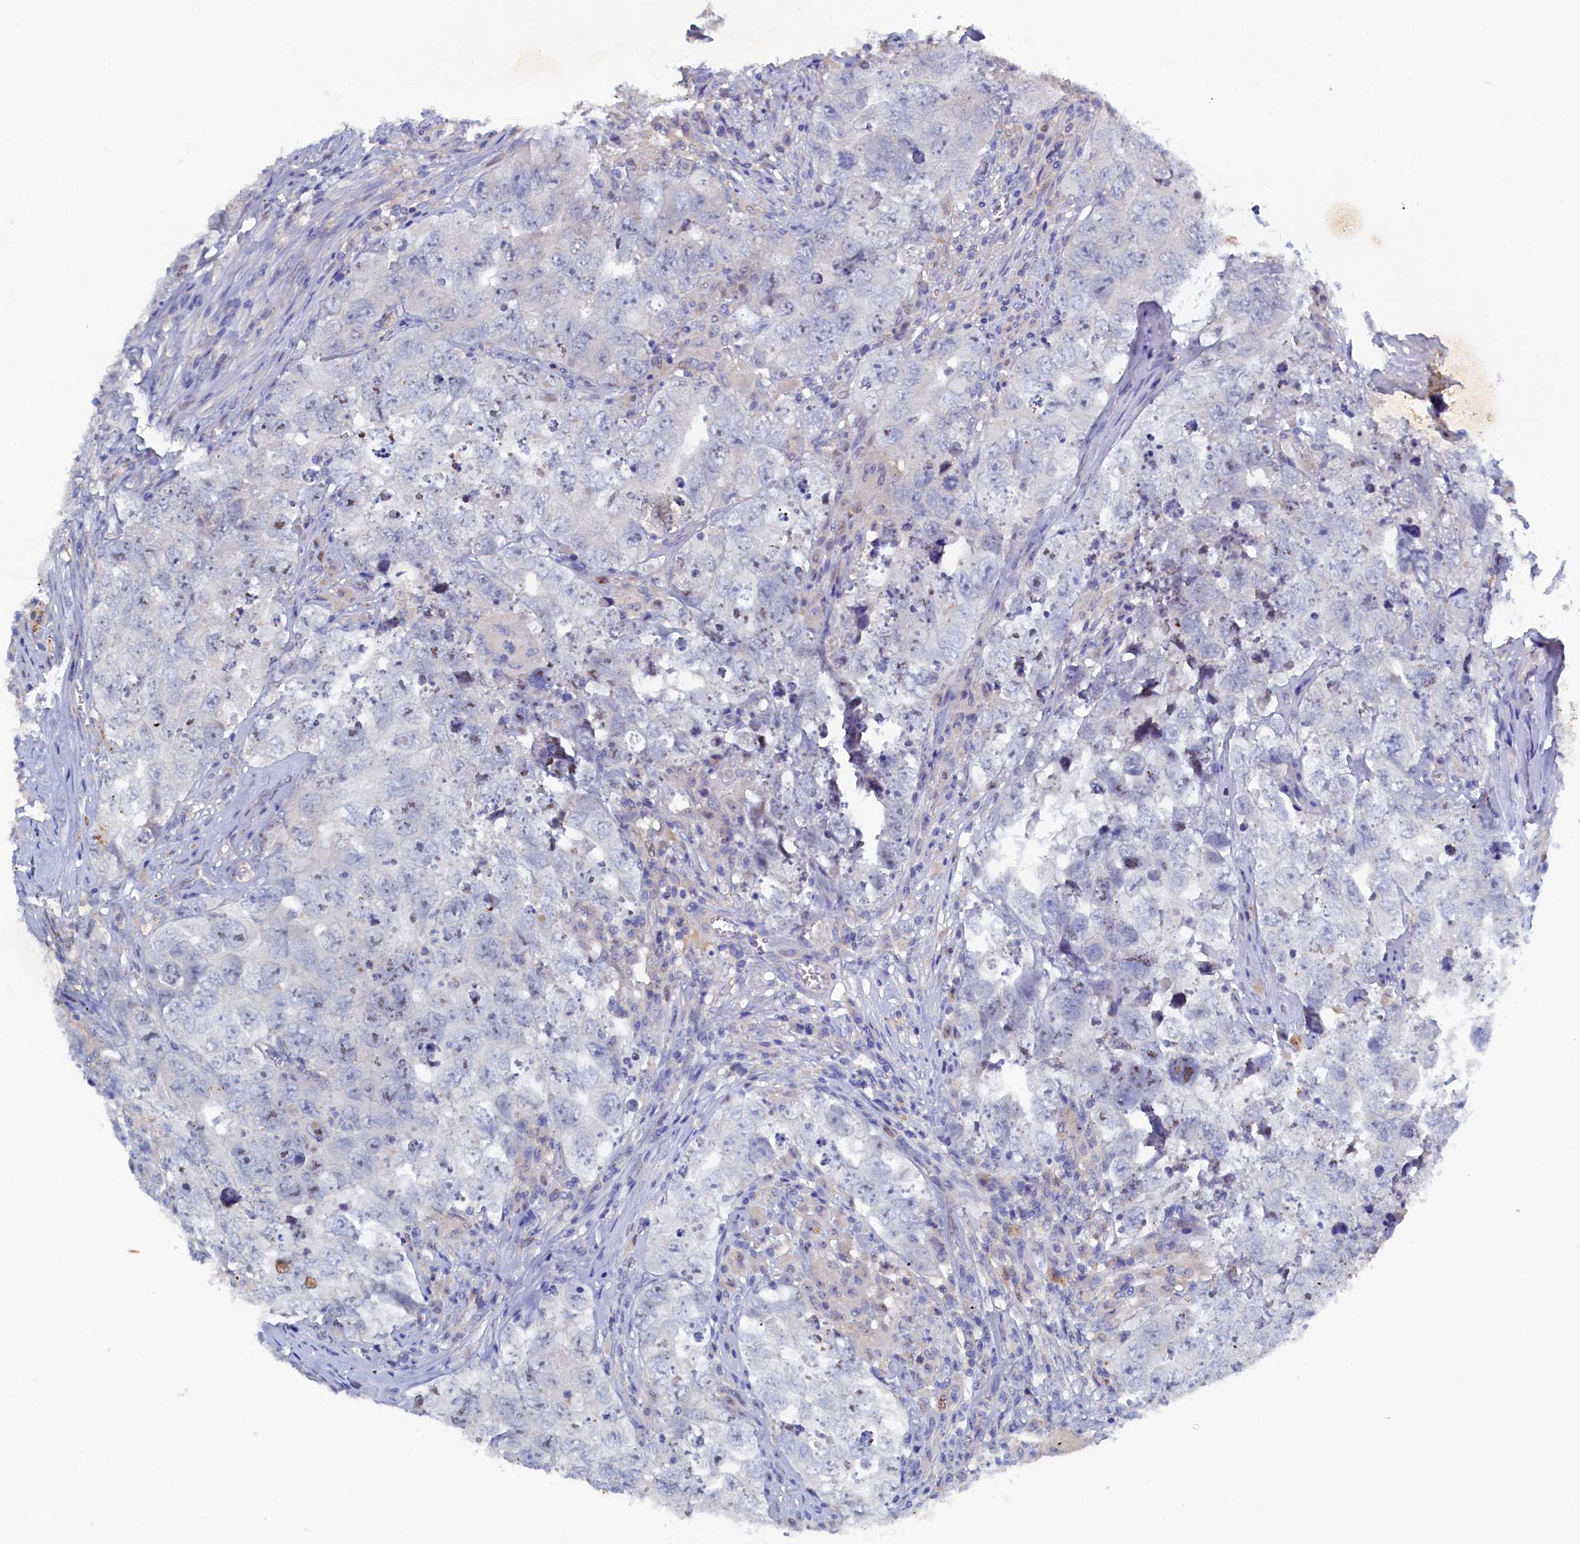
{"staining": {"intensity": "negative", "quantity": "none", "location": "none"}, "tissue": "testis cancer", "cell_type": "Tumor cells", "image_type": "cancer", "snomed": [{"axis": "morphology", "description": "Seminoma, NOS"}, {"axis": "morphology", "description": "Carcinoma, Embryonal, NOS"}, {"axis": "topography", "description": "Testis"}], "caption": "Seminoma (testis) stained for a protein using IHC reveals no positivity tumor cells.", "gene": "CBLIF", "patient": {"sex": "male", "age": 43}}